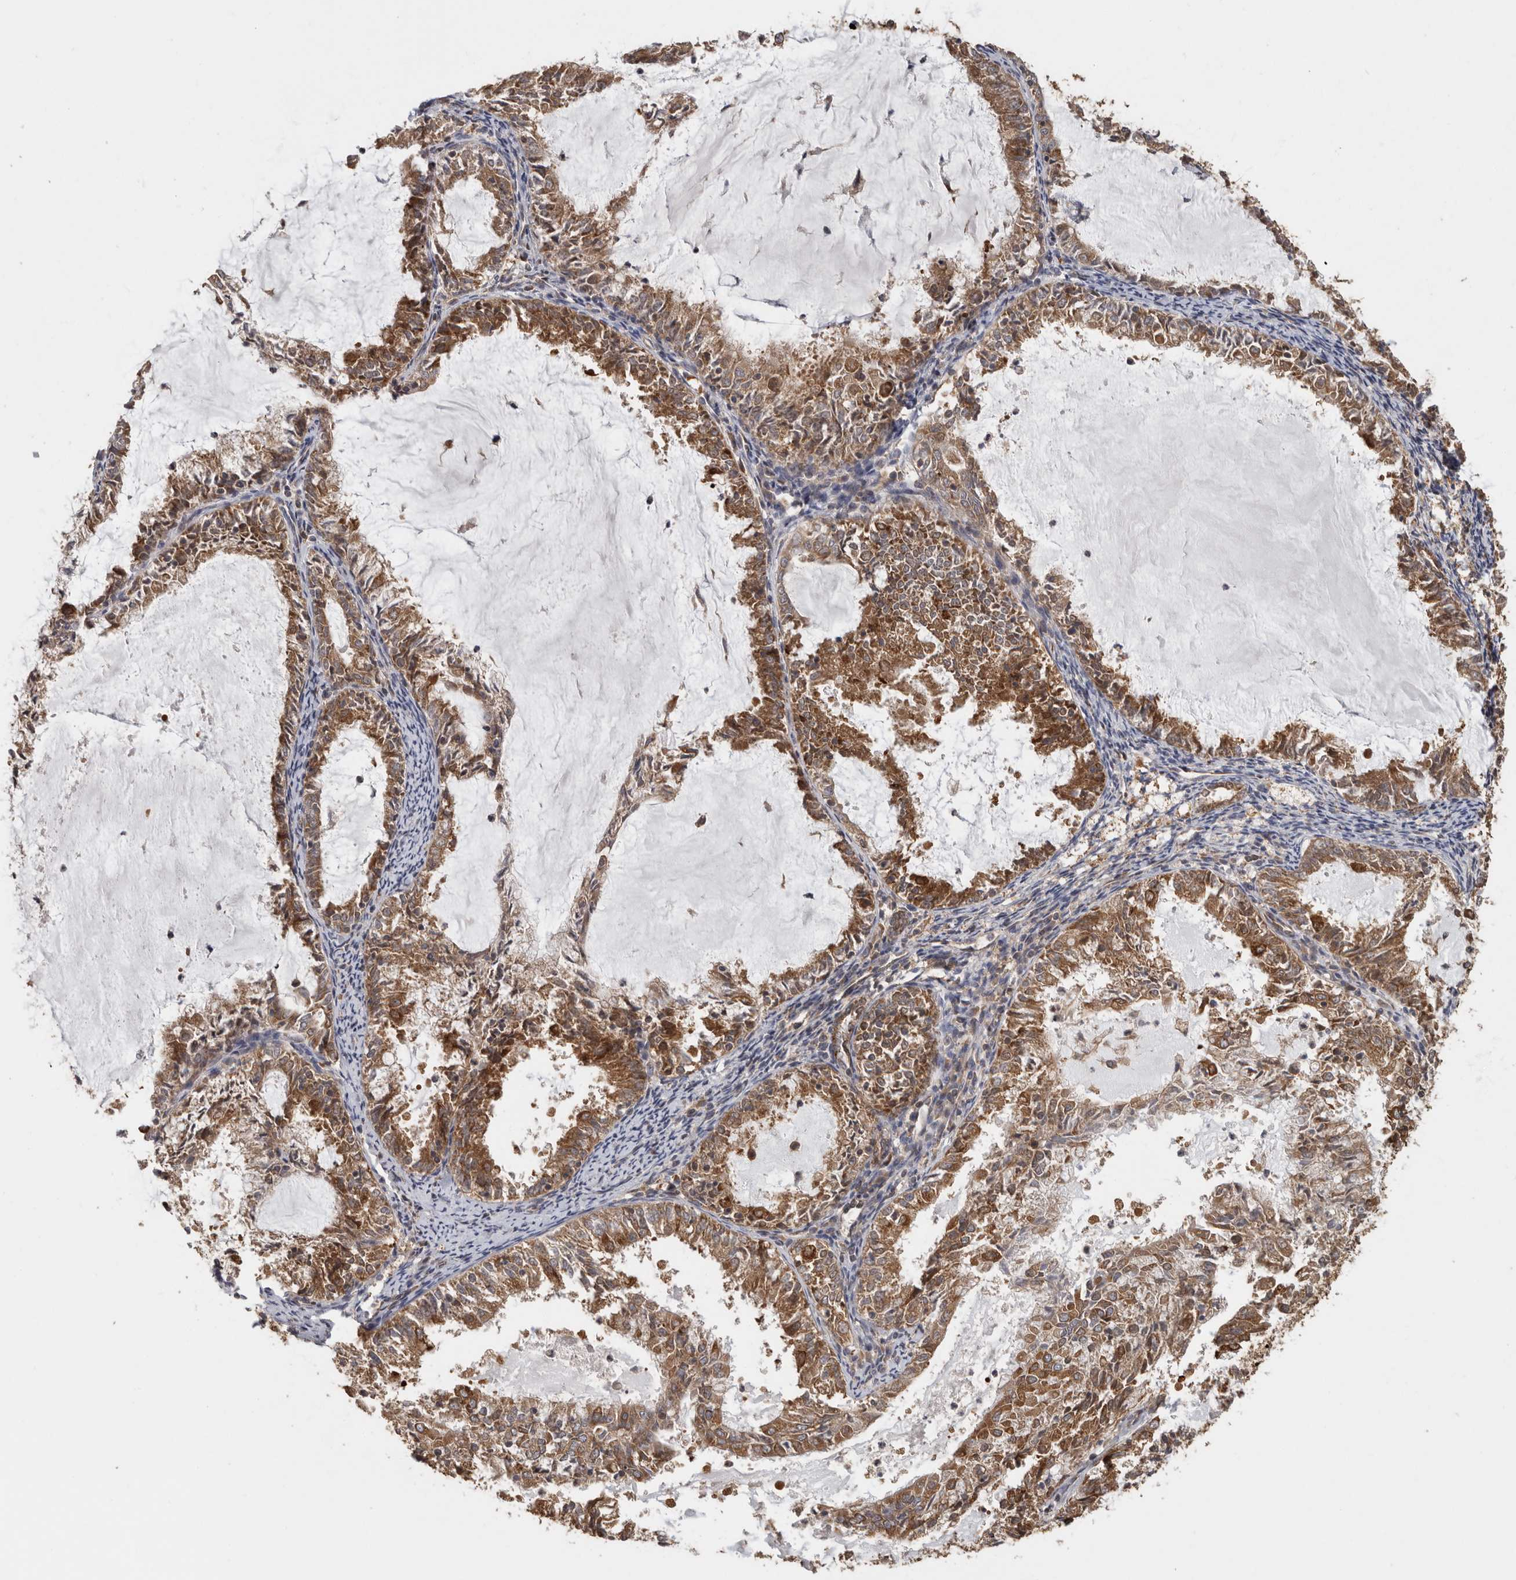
{"staining": {"intensity": "moderate", "quantity": ">75%", "location": "cytoplasmic/membranous"}, "tissue": "endometrial cancer", "cell_type": "Tumor cells", "image_type": "cancer", "snomed": [{"axis": "morphology", "description": "Adenocarcinoma, NOS"}, {"axis": "topography", "description": "Endometrium"}], "caption": "This image demonstrates immunohistochemistry staining of human endometrial cancer (adenocarcinoma), with medium moderate cytoplasmic/membranous positivity in about >75% of tumor cells.", "gene": "CCT8", "patient": {"sex": "female", "age": 57}}